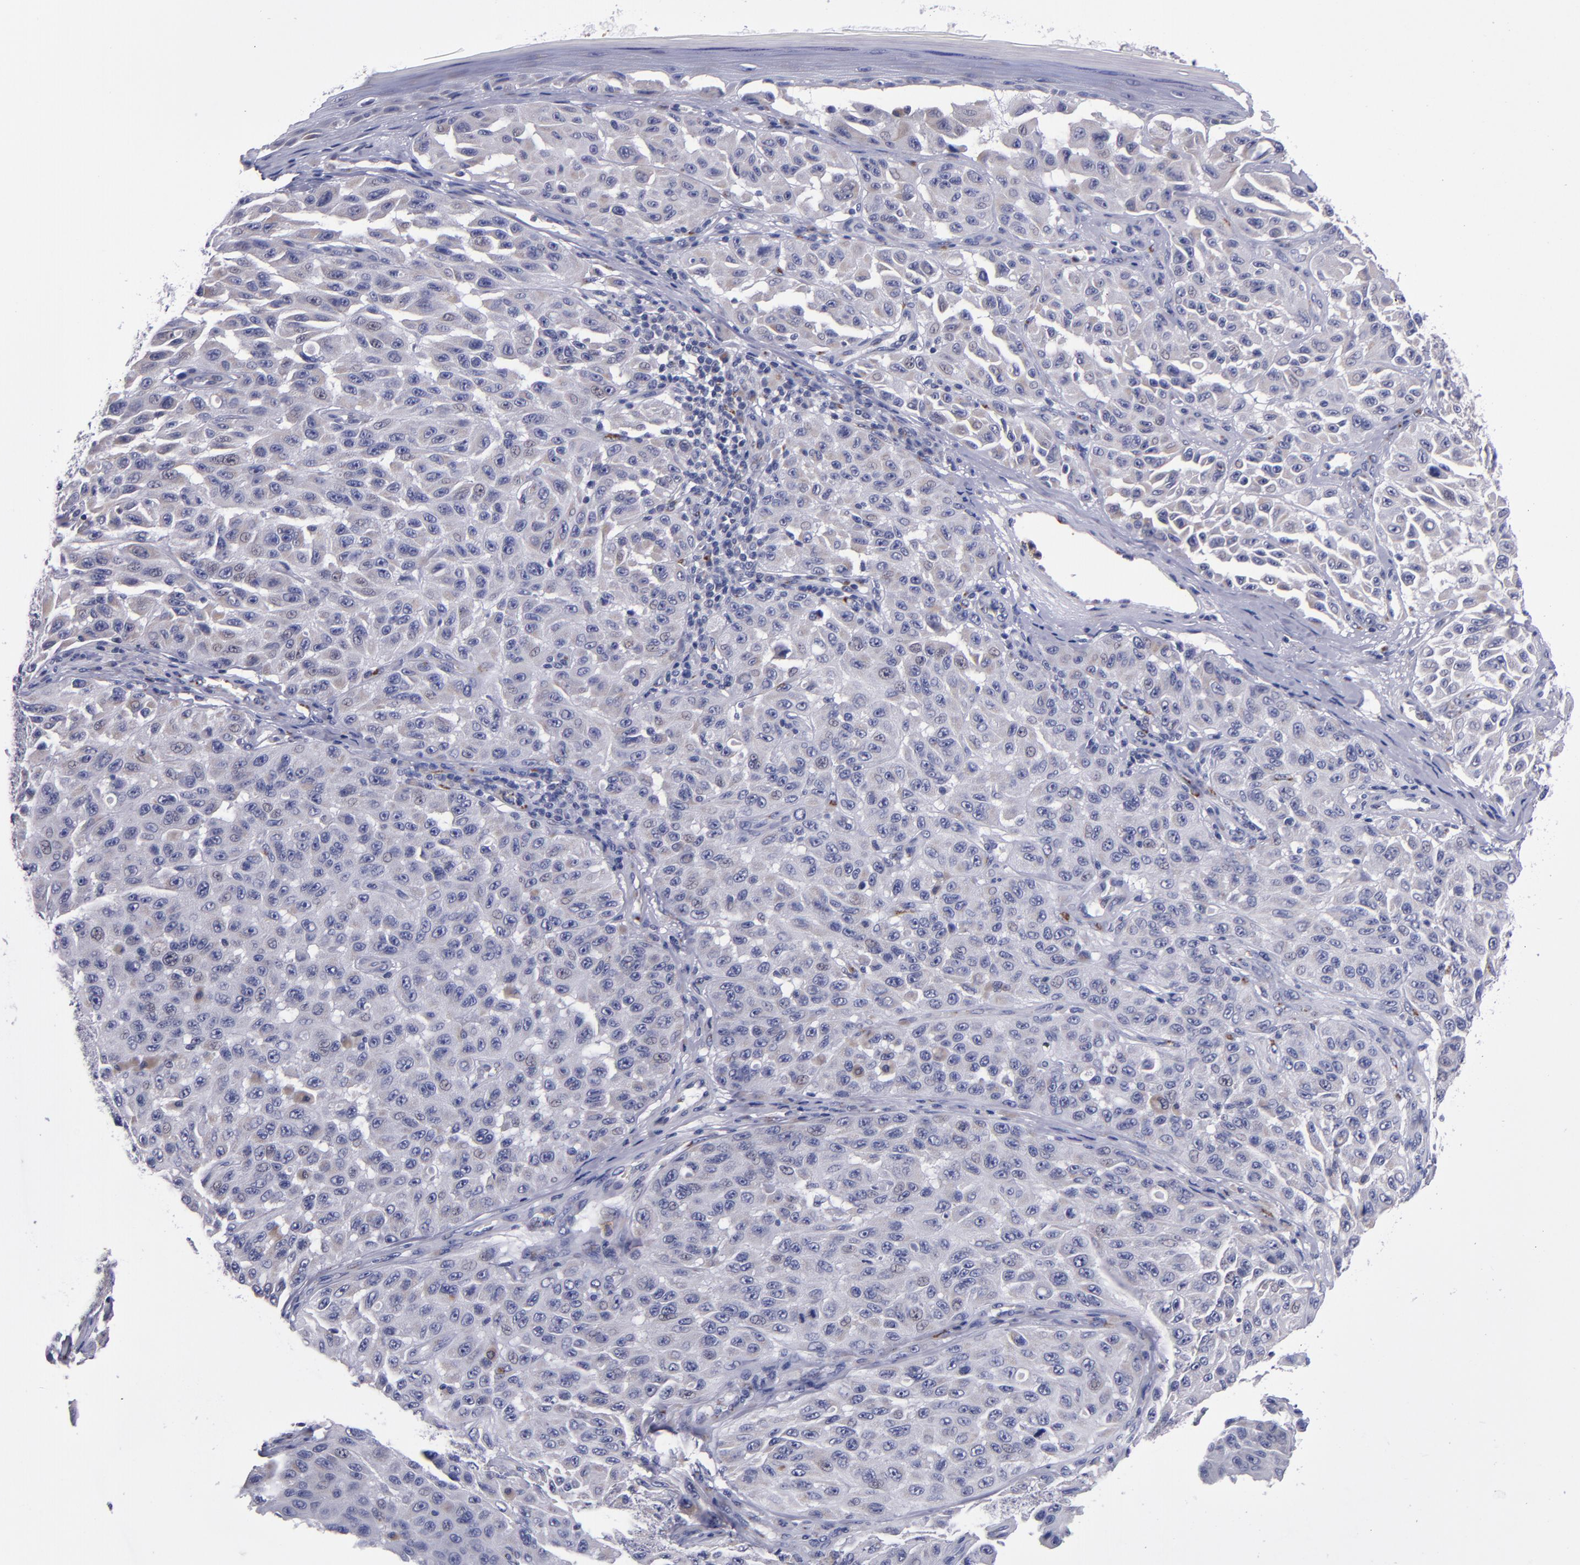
{"staining": {"intensity": "weak", "quantity": "<25%", "location": "cytoplasmic/membranous"}, "tissue": "melanoma", "cell_type": "Tumor cells", "image_type": "cancer", "snomed": [{"axis": "morphology", "description": "Malignant melanoma, NOS"}, {"axis": "topography", "description": "Skin"}], "caption": "Immunohistochemical staining of malignant melanoma demonstrates no significant staining in tumor cells.", "gene": "RAB41", "patient": {"sex": "male", "age": 30}}